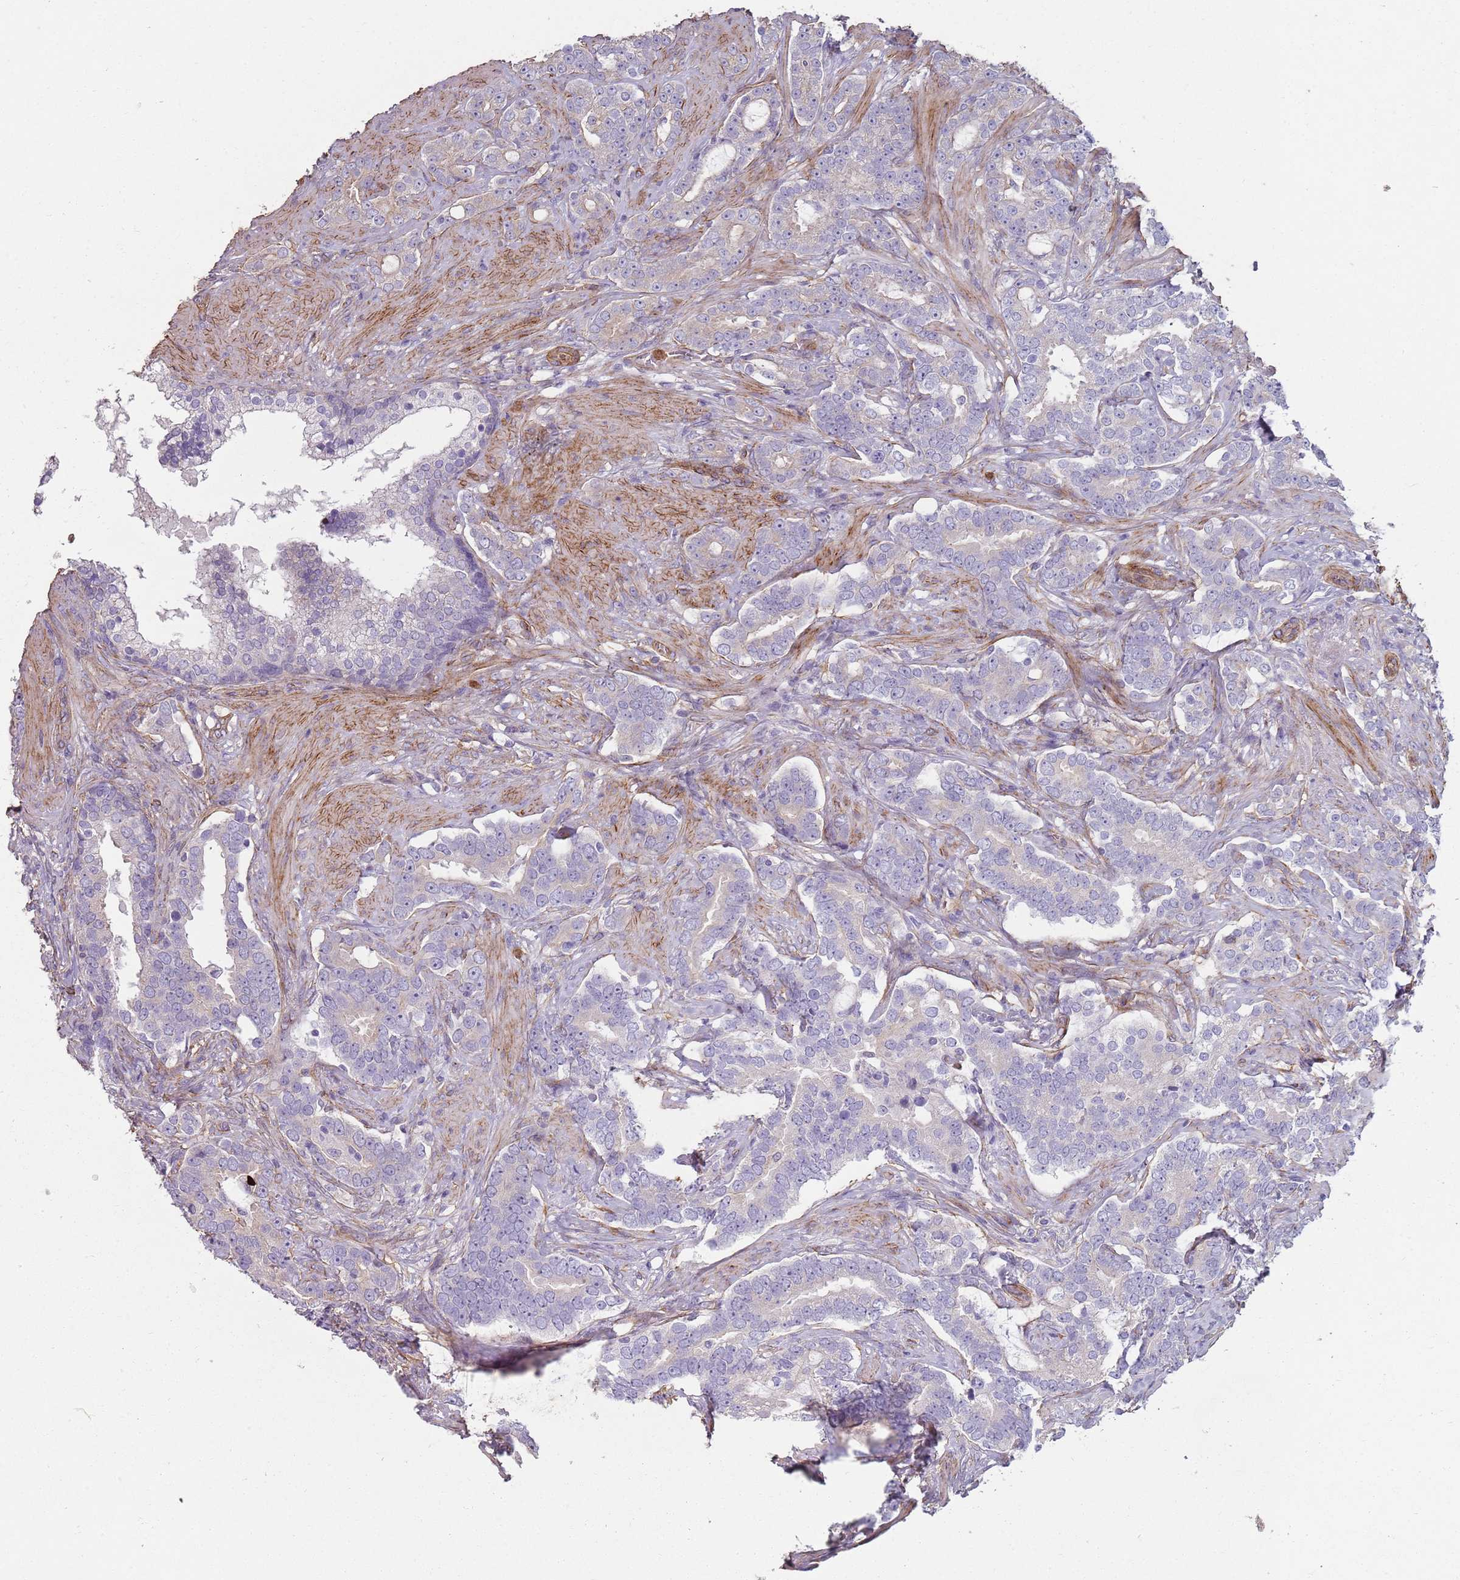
{"staining": {"intensity": "negative", "quantity": "none", "location": "none"}, "tissue": "prostate cancer", "cell_type": "Tumor cells", "image_type": "cancer", "snomed": [{"axis": "morphology", "description": "Adenocarcinoma, High grade"}, {"axis": "topography", "description": "Prostate"}], "caption": "DAB immunohistochemical staining of prostate high-grade adenocarcinoma exhibits no significant staining in tumor cells.", "gene": "PHLPP2", "patient": {"sex": "male", "age": 64}}